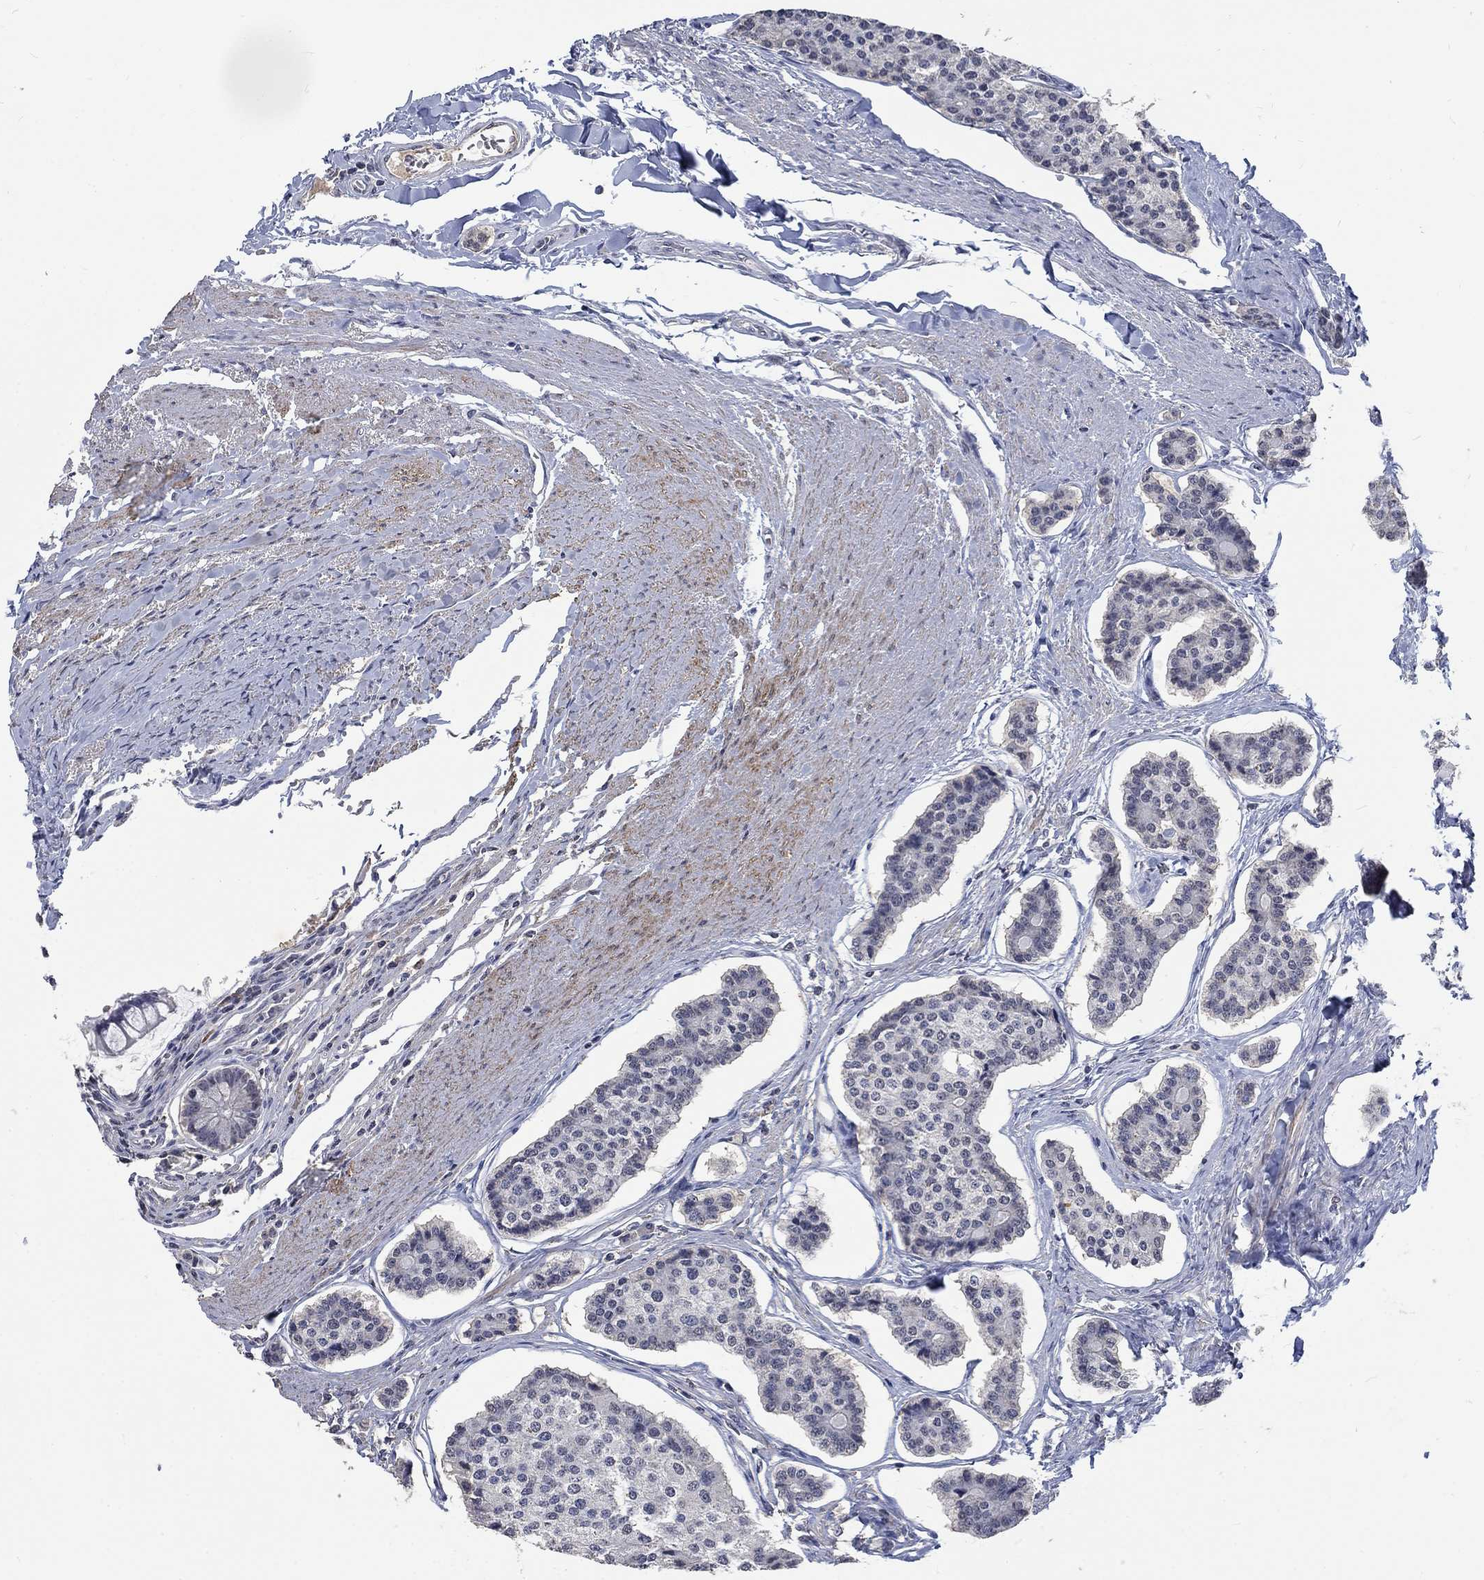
{"staining": {"intensity": "negative", "quantity": "none", "location": "none"}, "tissue": "carcinoid", "cell_type": "Tumor cells", "image_type": "cancer", "snomed": [{"axis": "morphology", "description": "Carcinoid, malignant, NOS"}, {"axis": "topography", "description": "Small intestine"}], "caption": "IHC micrograph of human malignant carcinoid stained for a protein (brown), which exhibits no staining in tumor cells.", "gene": "ZBTB18", "patient": {"sex": "female", "age": 65}}